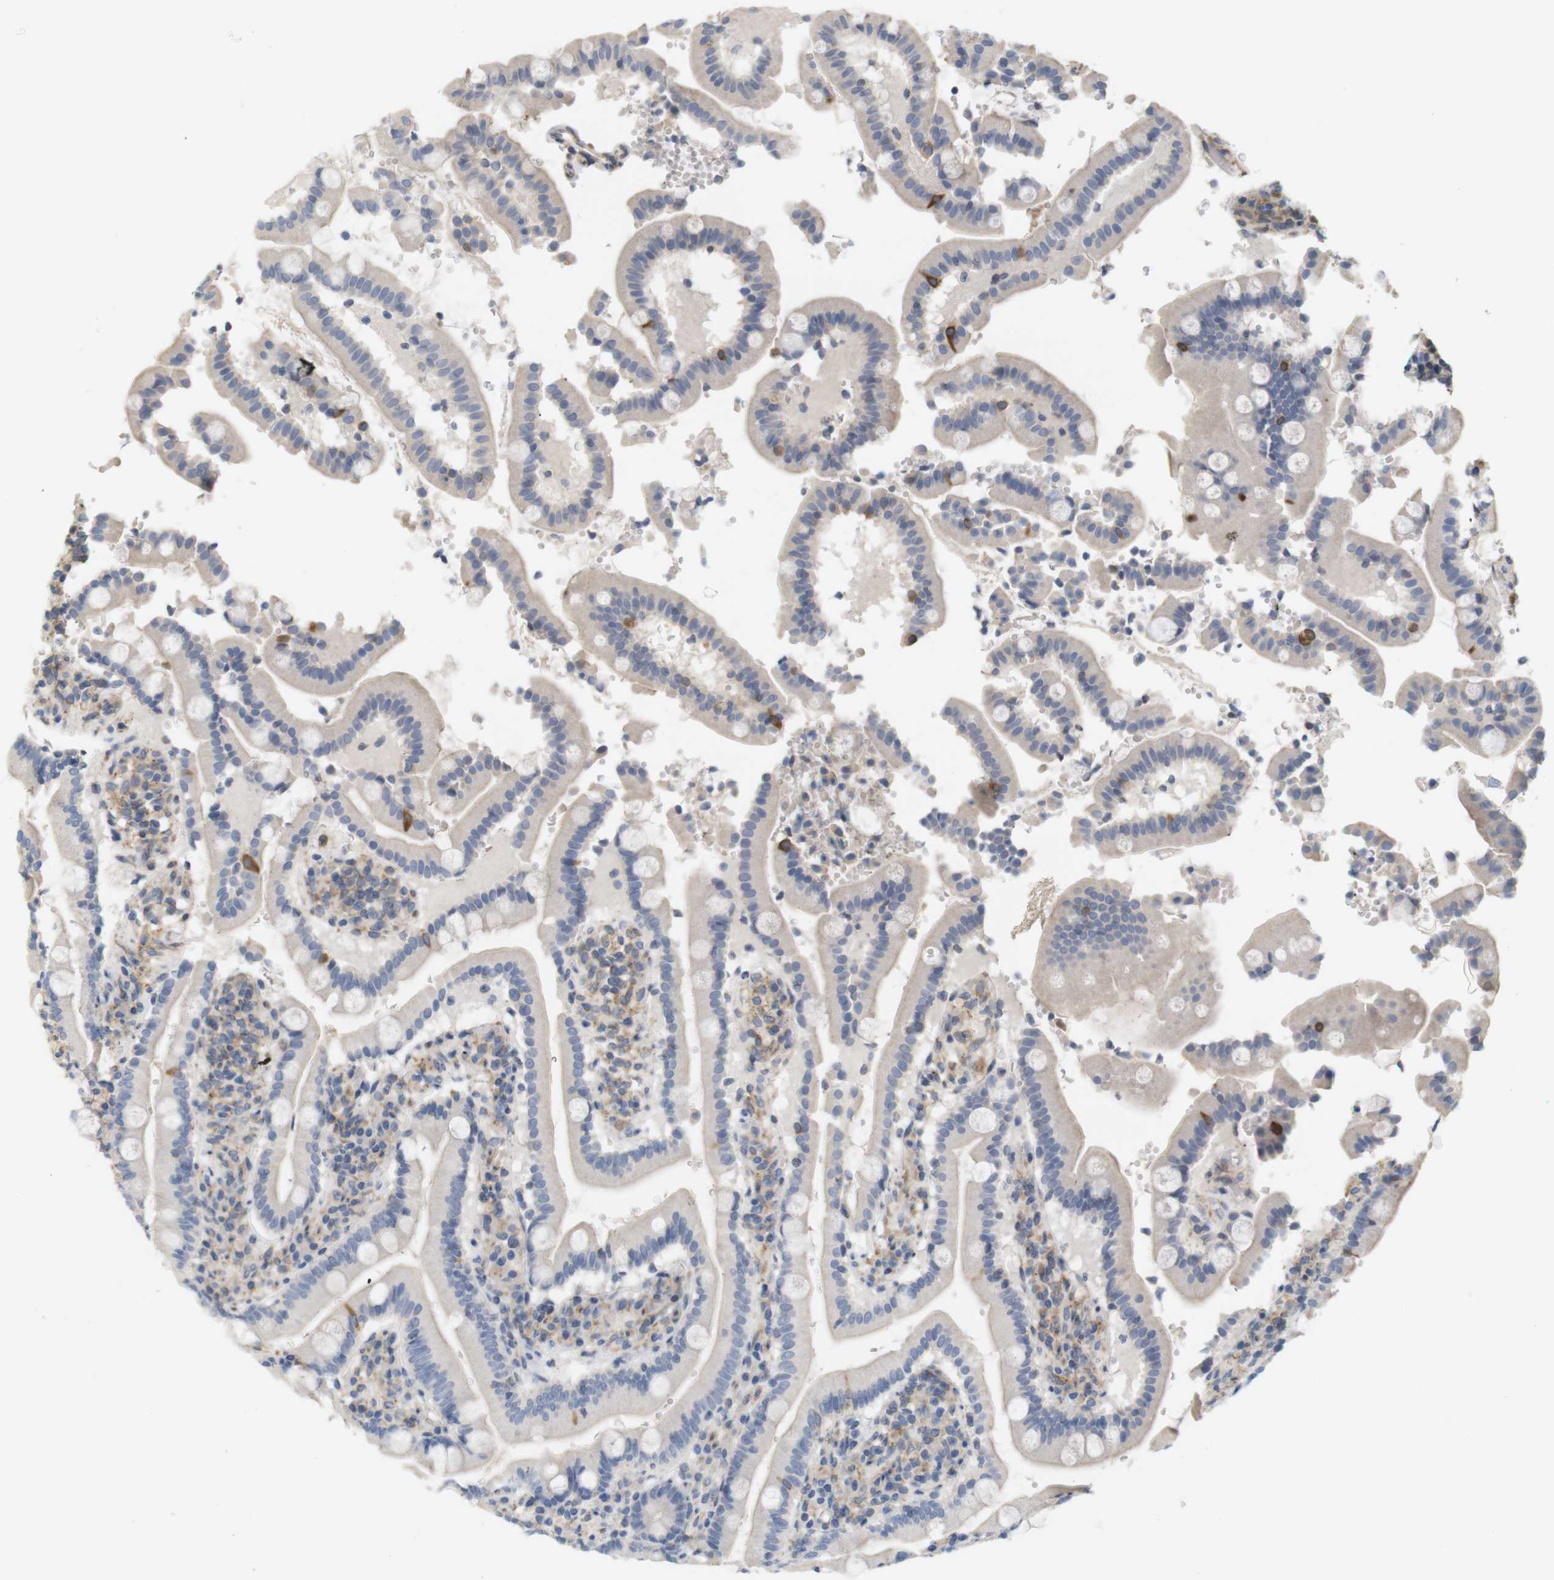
{"staining": {"intensity": "negative", "quantity": "none", "location": "none"}, "tissue": "duodenum", "cell_type": "Glandular cells", "image_type": "normal", "snomed": [{"axis": "morphology", "description": "Normal tissue, NOS"}, {"axis": "topography", "description": "Small intestine, NOS"}], "caption": "A high-resolution image shows immunohistochemistry staining of unremarkable duodenum, which shows no significant staining in glandular cells.", "gene": "ITPR1", "patient": {"sex": "female", "age": 71}}